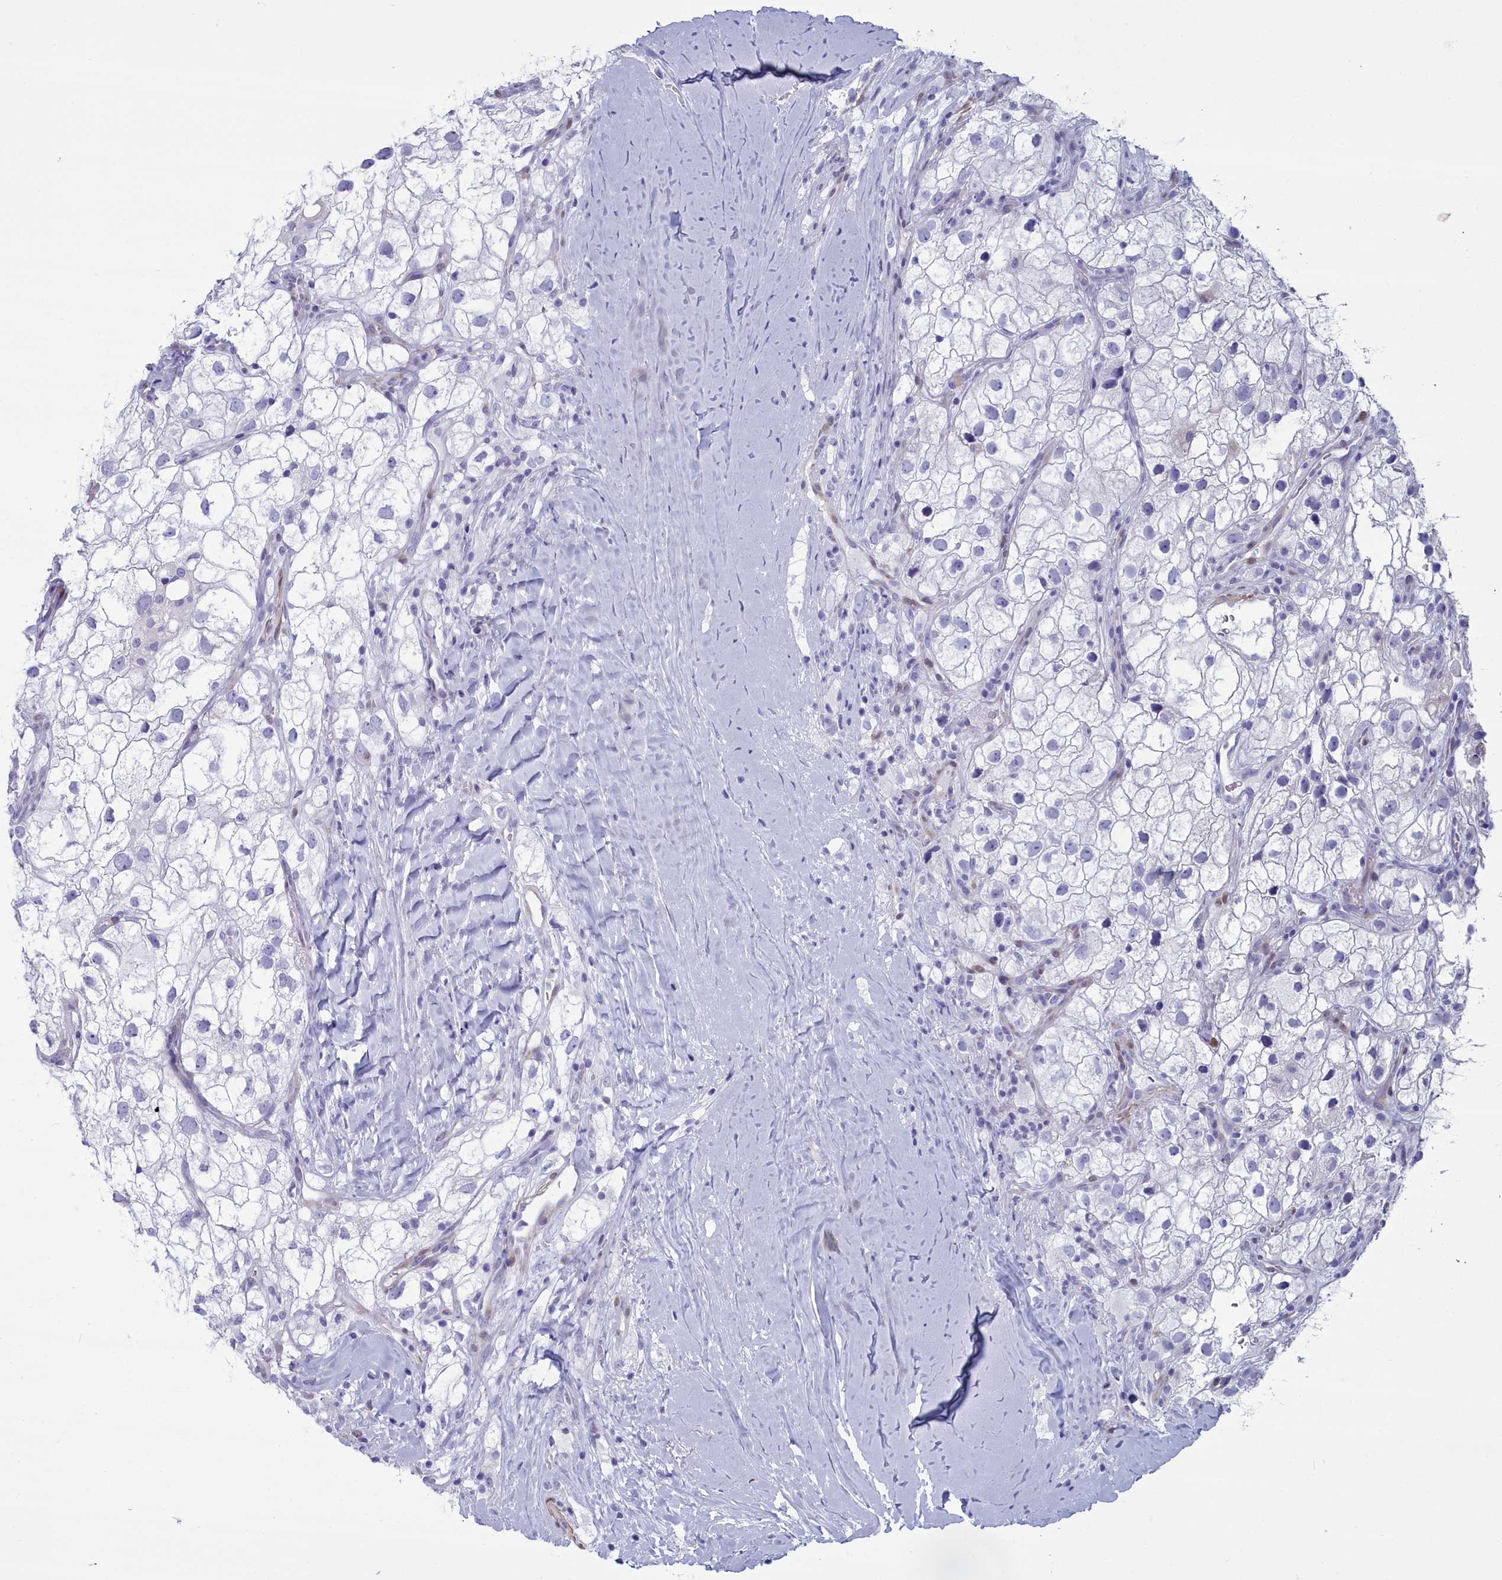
{"staining": {"intensity": "negative", "quantity": "none", "location": "none"}, "tissue": "renal cancer", "cell_type": "Tumor cells", "image_type": "cancer", "snomed": [{"axis": "morphology", "description": "Adenocarcinoma, NOS"}, {"axis": "topography", "description": "Kidney"}], "caption": "IHC image of neoplastic tissue: human adenocarcinoma (renal) stained with DAB (3,3'-diaminobenzidine) demonstrates no significant protein positivity in tumor cells.", "gene": "PPP1R14A", "patient": {"sex": "male", "age": 59}}